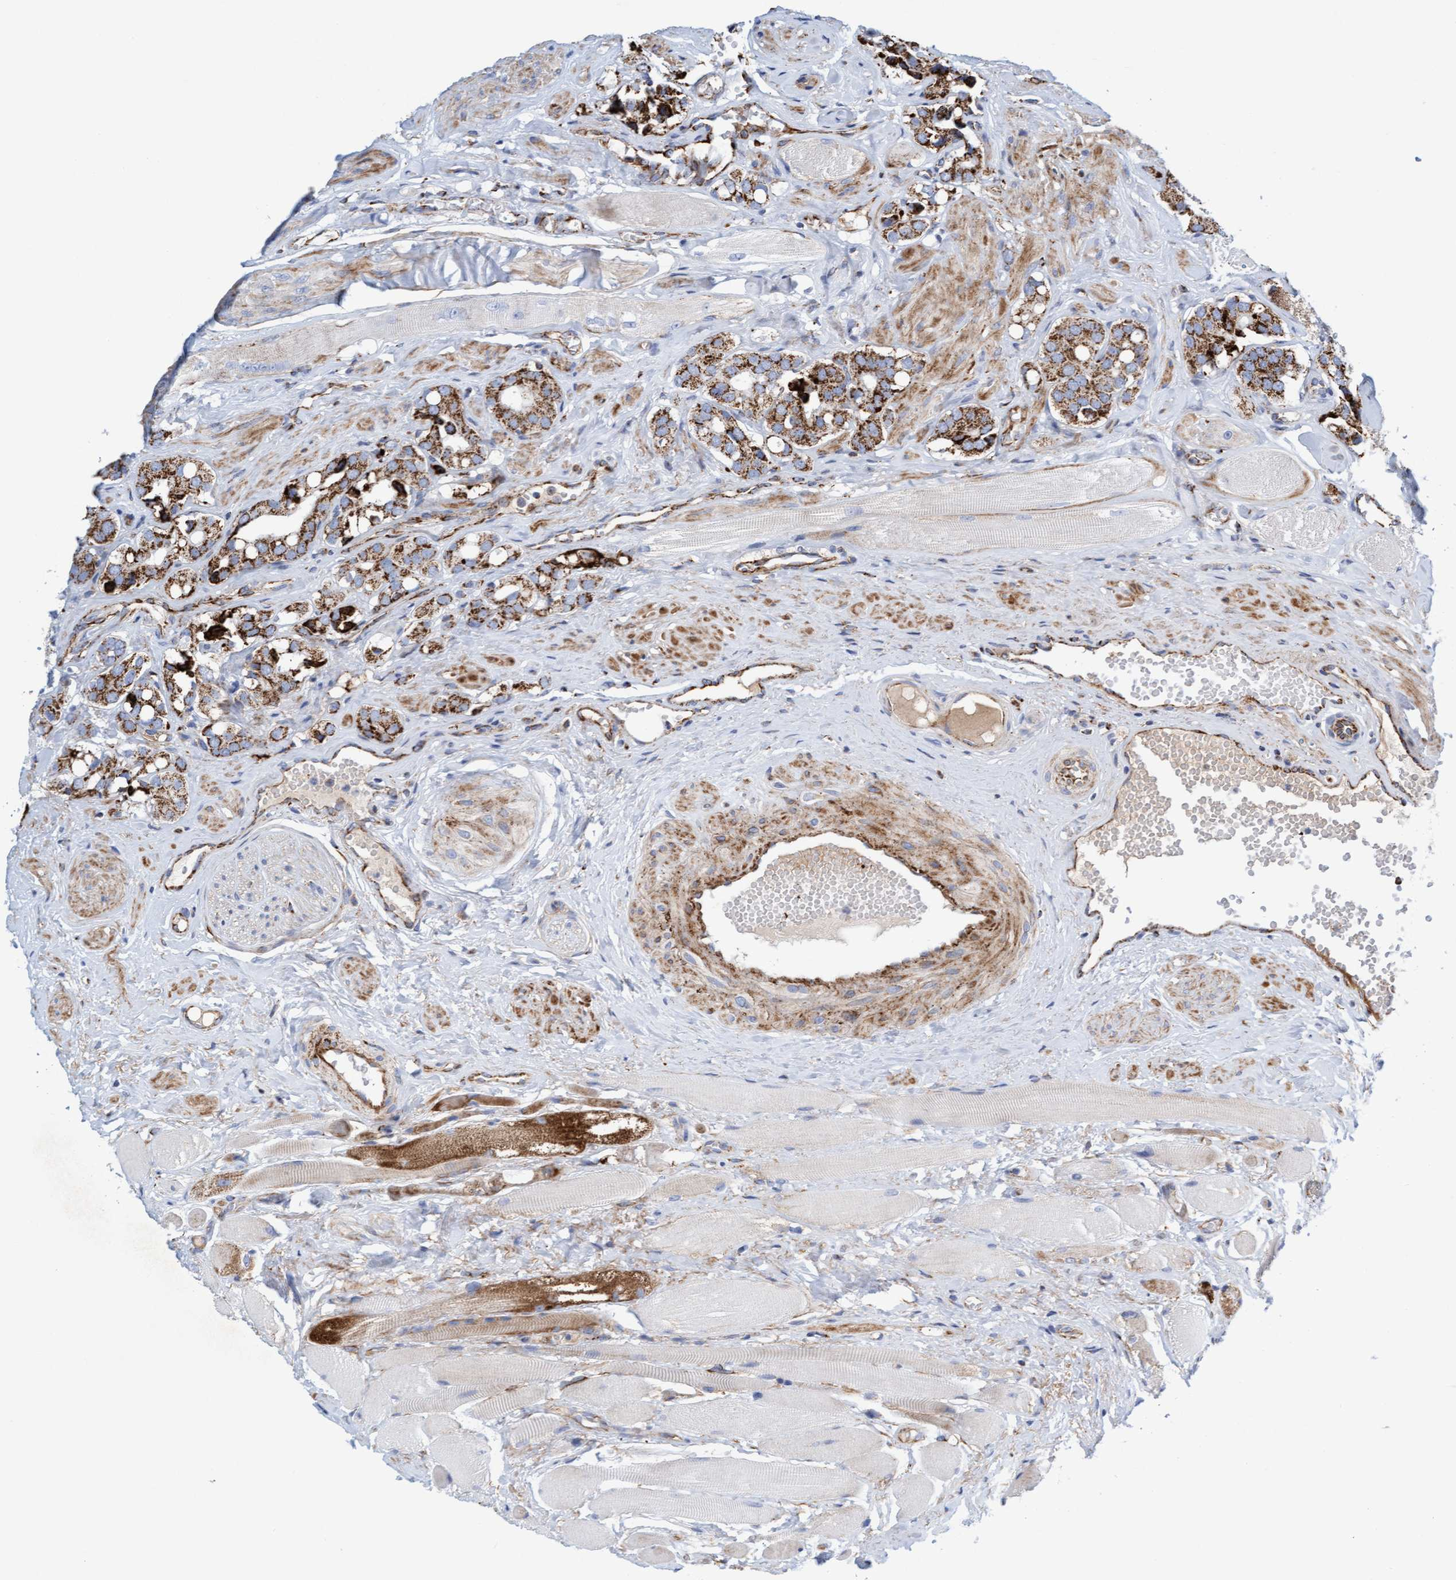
{"staining": {"intensity": "strong", "quantity": ">75%", "location": "cytoplasmic/membranous"}, "tissue": "prostate cancer", "cell_type": "Tumor cells", "image_type": "cancer", "snomed": [{"axis": "morphology", "description": "Adenocarcinoma, High grade"}, {"axis": "topography", "description": "Prostate"}], "caption": "High-power microscopy captured an immunohistochemistry (IHC) histopathology image of prostate cancer (adenocarcinoma (high-grade)), revealing strong cytoplasmic/membranous staining in approximately >75% of tumor cells. The staining is performed using DAB brown chromogen to label protein expression. The nuclei are counter-stained blue using hematoxylin.", "gene": "GGTA1", "patient": {"sex": "male", "age": 52}}